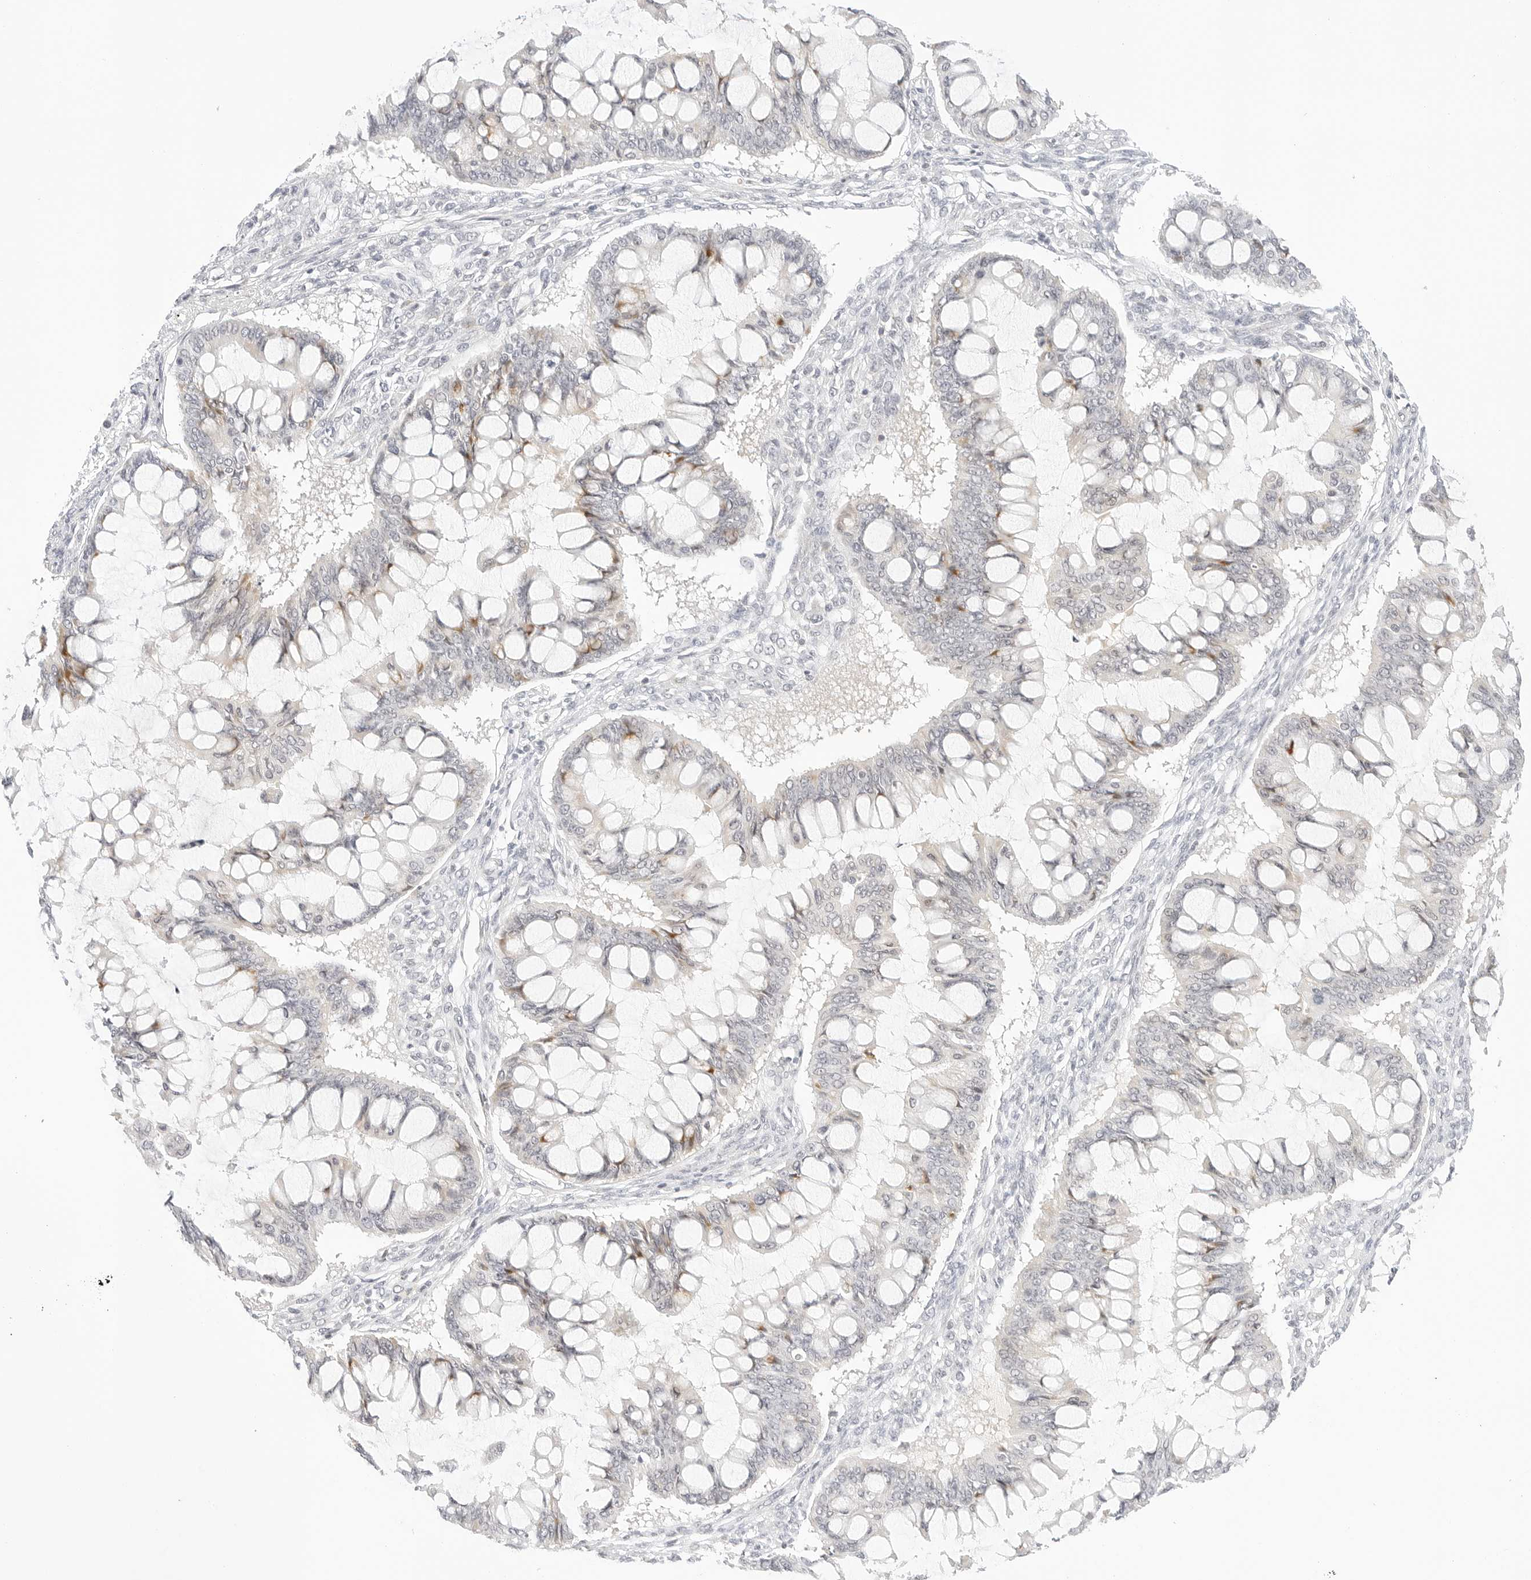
{"staining": {"intensity": "moderate", "quantity": "<25%", "location": "cytoplasmic/membranous"}, "tissue": "ovarian cancer", "cell_type": "Tumor cells", "image_type": "cancer", "snomed": [{"axis": "morphology", "description": "Cystadenocarcinoma, mucinous, NOS"}, {"axis": "topography", "description": "Ovary"}], "caption": "Moderate cytoplasmic/membranous protein staining is identified in about <25% of tumor cells in ovarian mucinous cystadenocarcinoma.", "gene": "XKR4", "patient": {"sex": "female", "age": 73}}